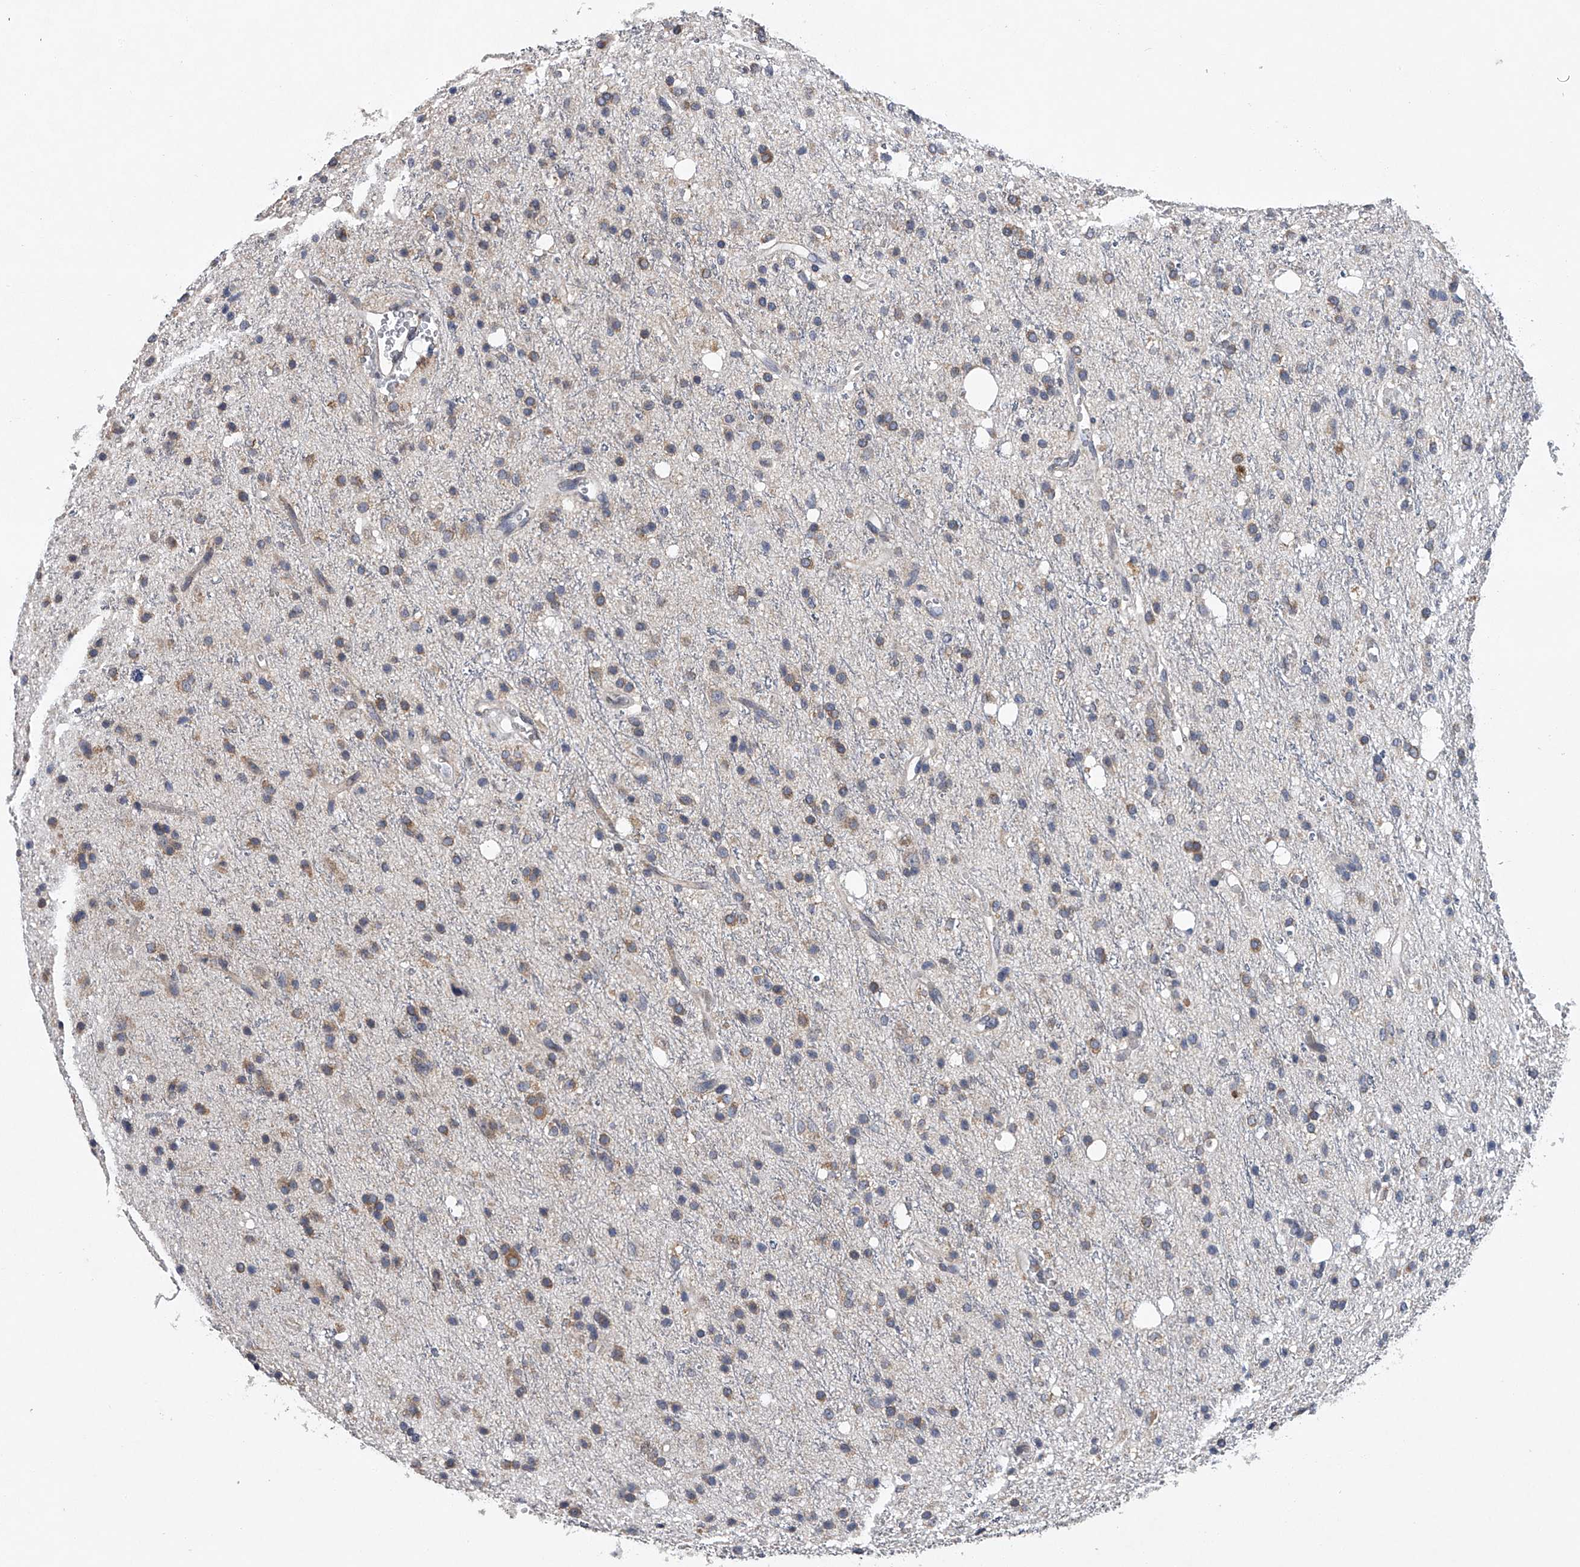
{"staining": {"intensity": "moderate", "quantity": "25%-75%", "location": "cytoplasmic/membranous"}, "tissue": "glioma", "cell_type": "Tumor cells", "image_type": "cancer", "snomed": [{"axis": "morphology", "description": "Glioma, malignant, High grade"}, {"axis": "topography", "description": "Brain"}], "caption": "A histopathology image of glioma stained for a protein displays moderate cytoplasmic/membranous brown staining in tumor cells.", "gene": "RNF5", "patient": {"sex": "male", "age": 47}}